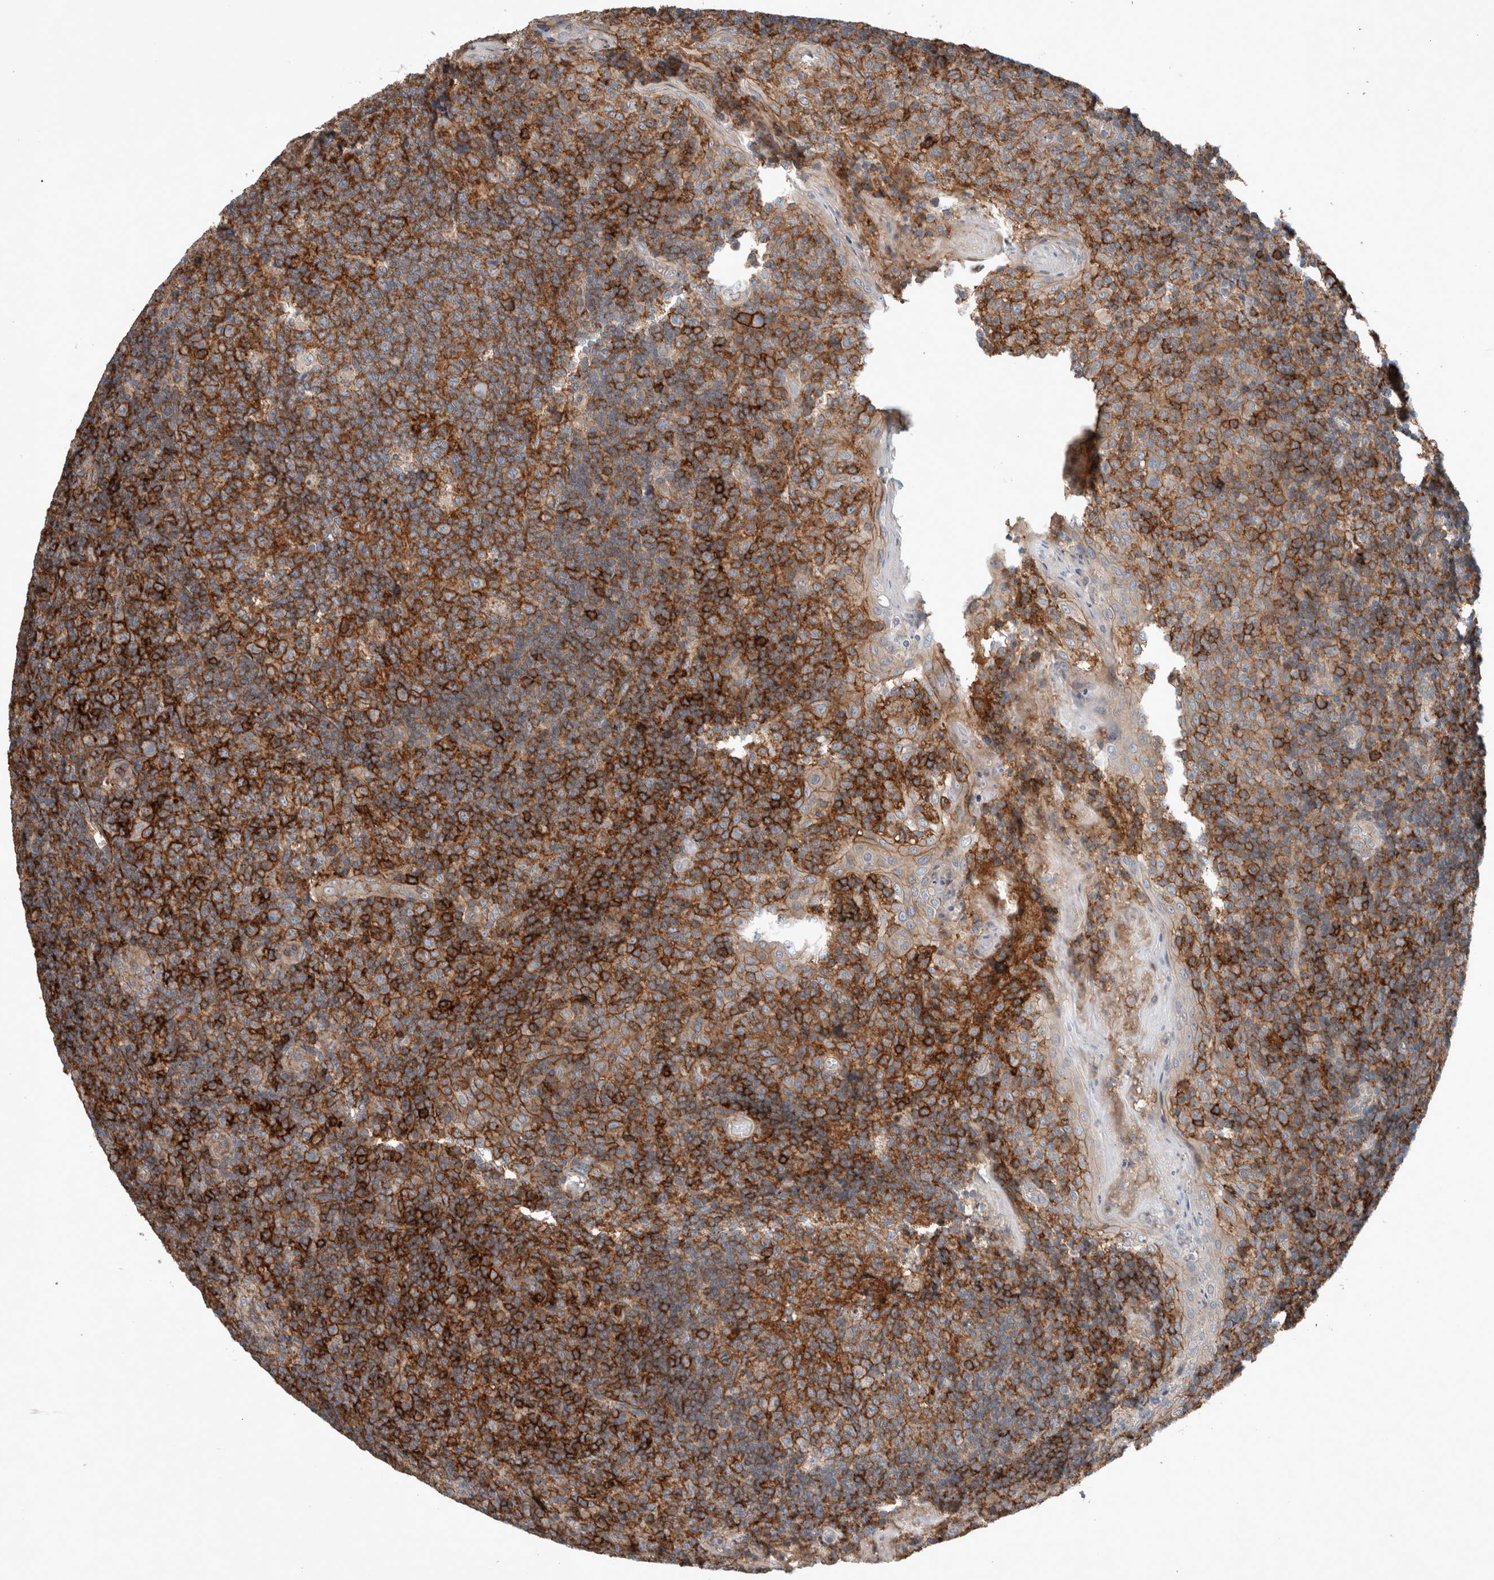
{"staining": {"intensity": "moderate", "quantity": "25%-75%", "location": "cytoplasmic/membranous"}, "tissue": "tonsil", "cell_type": "Germinal center cells", "image_type": "normal", "snomed": [{"axis": "morphology", "description": "Normal tissue, NOS"}, {"axis": "topography", "description": "Tonsil"}], "caption": "Immunohistochemical staining of benign human tonsil demonstrates medium levels of moderate cytoplasmic/membranous expression in approximately 25%-75% of germinal center cells. (DAB (3,3'-diaminobenzidine) IHC, brown staining for protein, blue staining for nuclei).", "gene": "UGCG", "patient": {"sex": "female", "age": 19}}